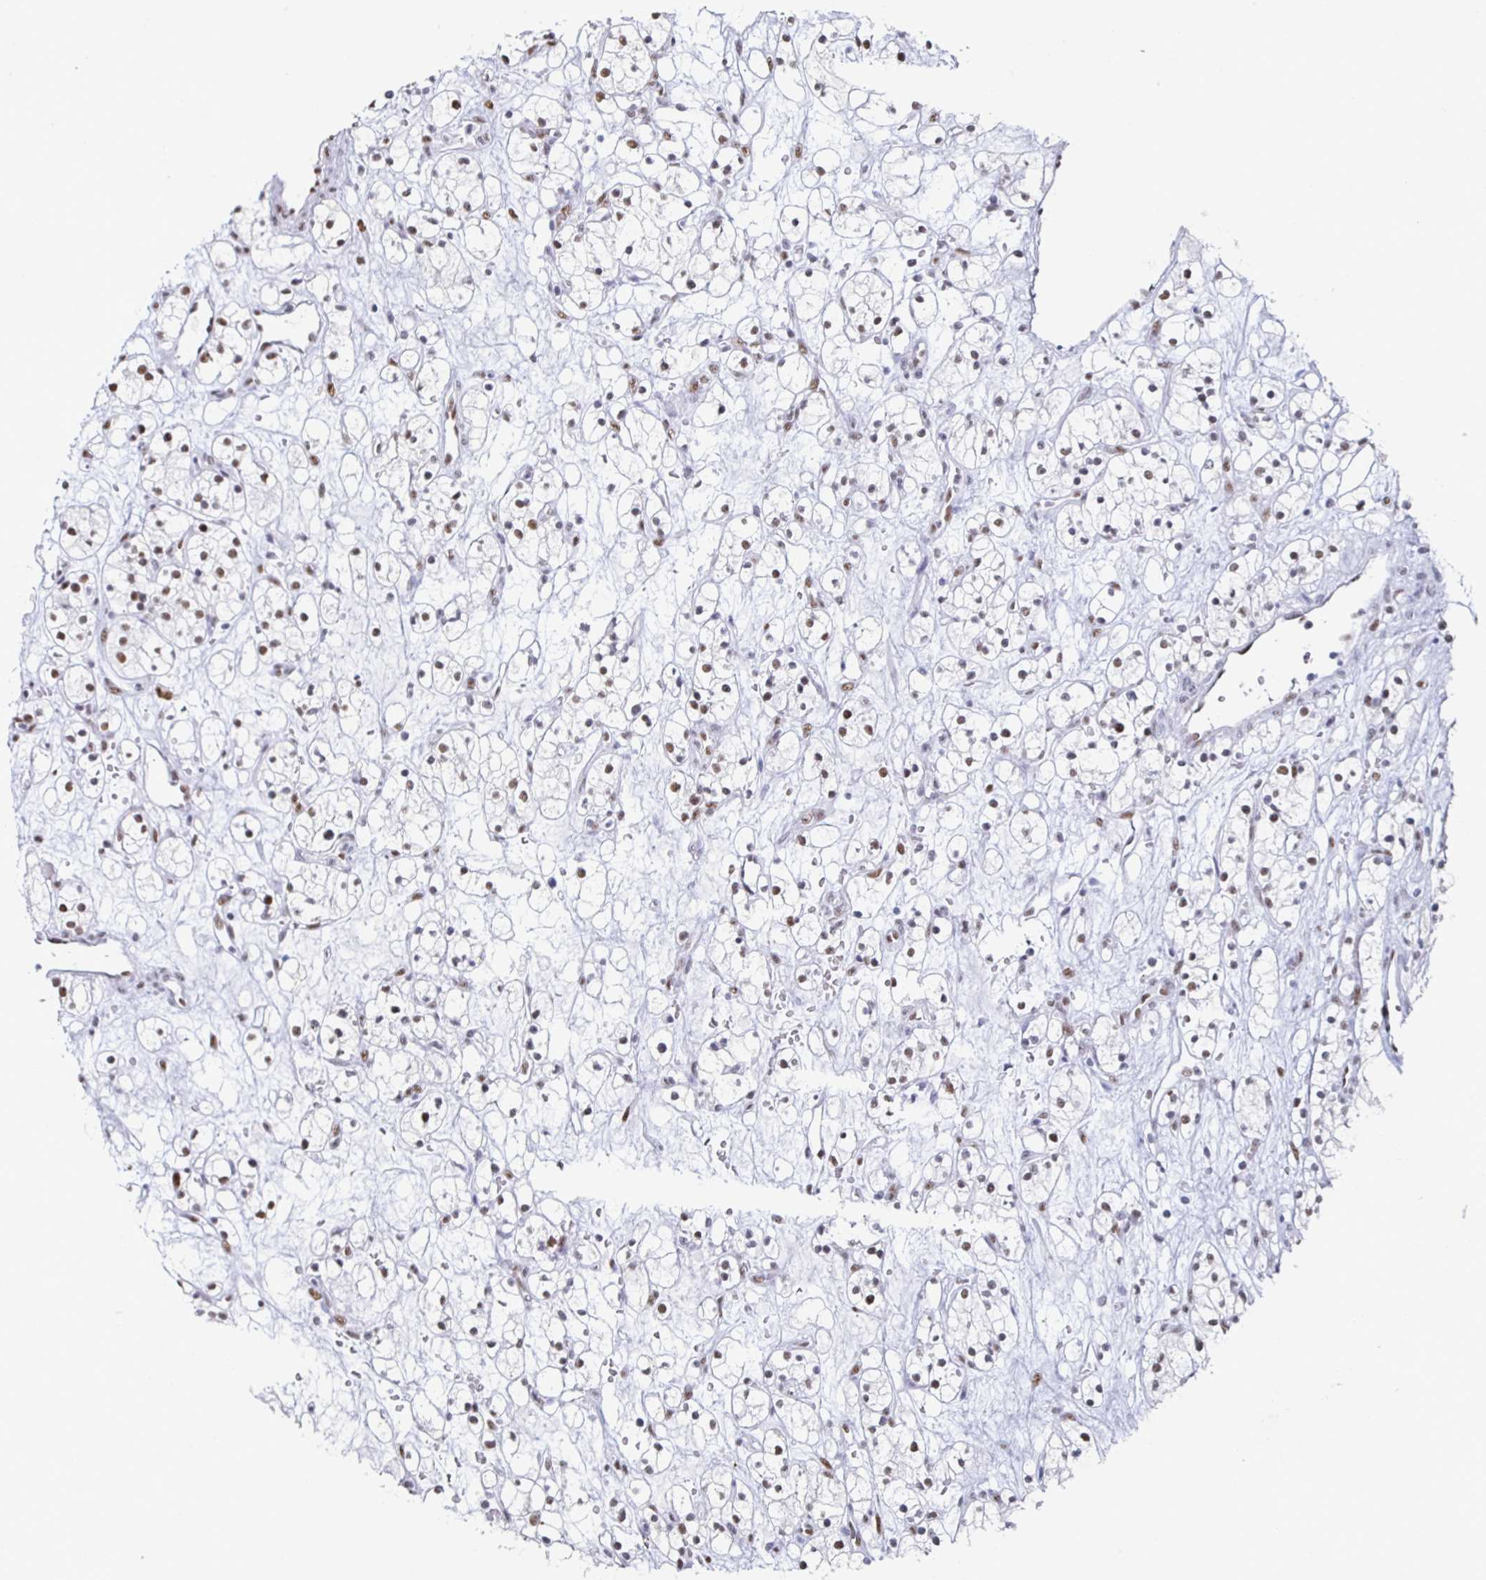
{"staining": {"intensity": "moderate", "quantity": "25%-75%", "location": "nuclear"}, "tissue": "renal cancer", "cell_type": "Tumor cells", "image_type": "cancer", "snomed": [{"axis": "morphology", "description": "Adenocarcinoma, NOS"}, {"axis": "topography", "description": "Kidney"}], "caption": "About 25%-75% of tumor cells in renal cancer (adenocarcinoma) demonstrate moderate nuclear protein positivity as visualized by brown immunohistochemical staining.", "gene": "DDX39B", "patient": {"sex": "female", "age": 60}}